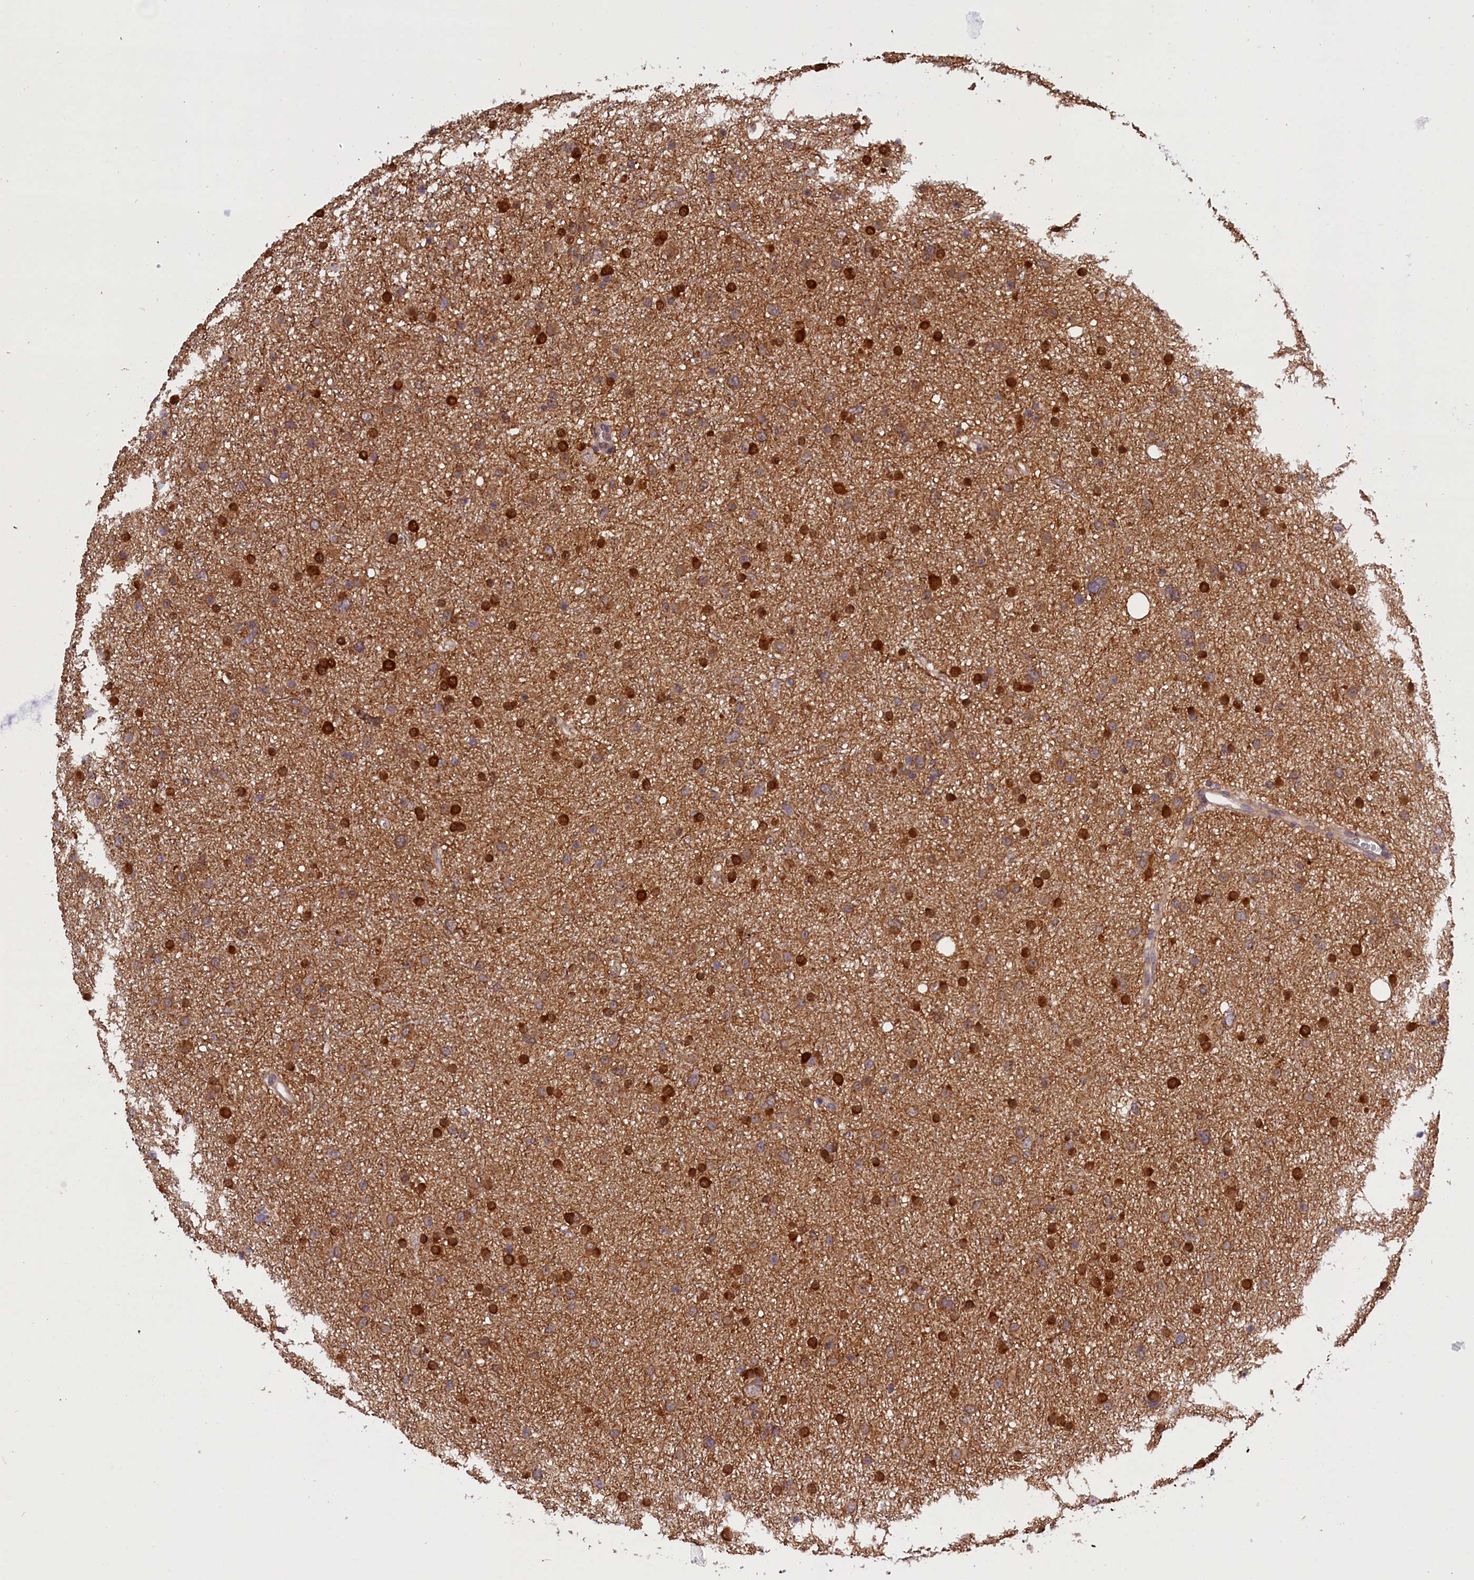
{"staining": {"intensity": "strong", "quantity": "<25%", "location": "nuclear"}, "tissue": "glioma", "cell_type": "Tumor cells", "image_type": "cancer", "snomed": [{"axis": "morphology", "description": "Glioma, malignant, Low grade"}, {"axis": "topography", "description": "Cerebral cortex"}], "caption": "This image demonstrates IHC staining of human glioma, with medium strong nuclear staining in approximately <25% of tumor cells.", "gene": "TBCB", "patient": {"sex": "female", "age": 39}}